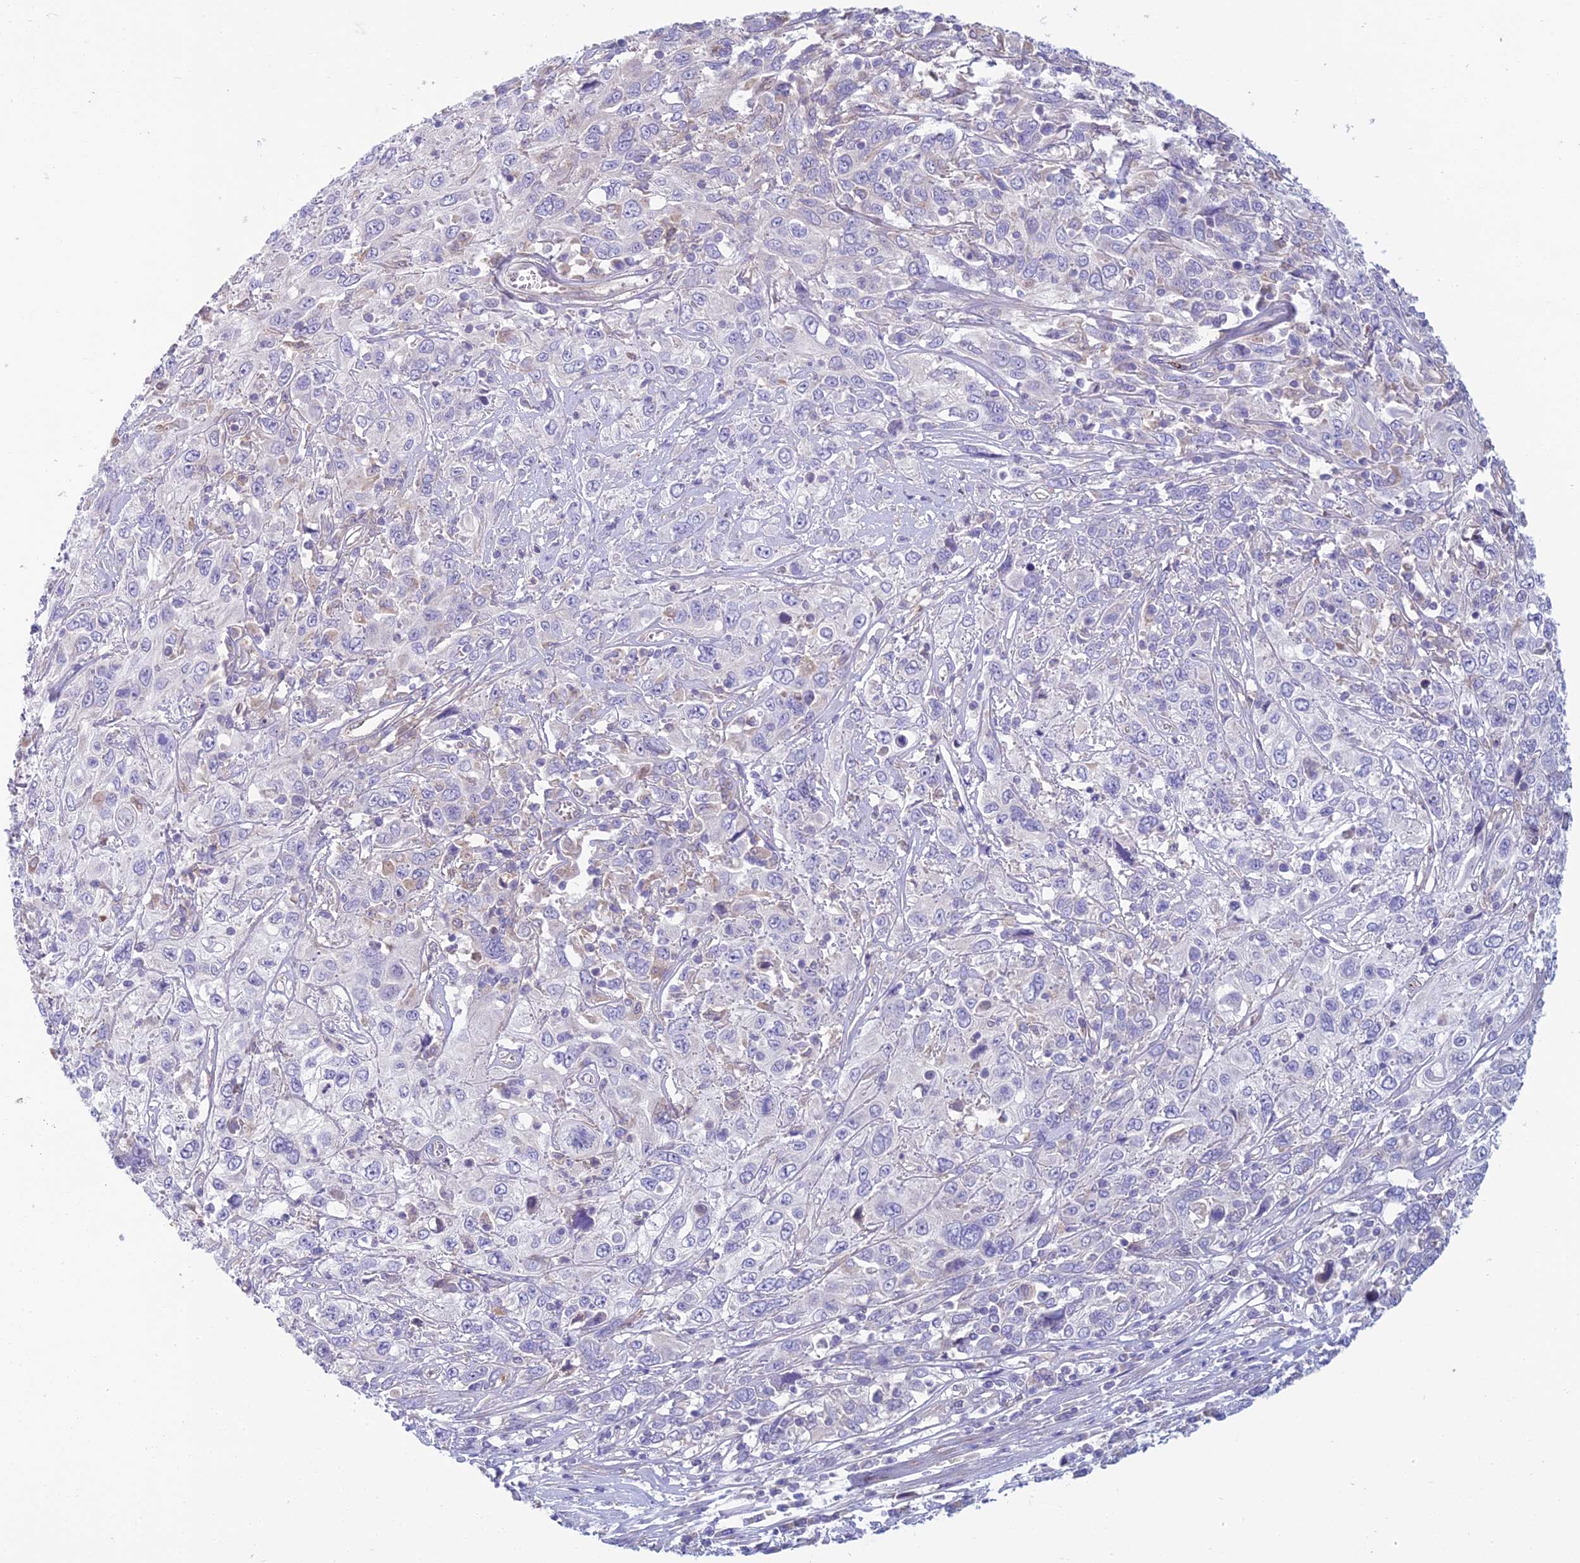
{"staining": {"intensity": "negative", "quantity": "none", "location": "none"}, "tissue": "cervical cancer", "cell_type": "Tumor cells", "image_type": "cancer", "snomed": [{"axis": "morphology", "description": "Squamous cell carcinoma, NOS"}, {"axis": "topography", "description": "Cervix"}], "caption": "Squamous cell carcinoma (cervical) was stained to show a protein in brown. There is no significant expression in tumor cells.", "gene": "DUS2", "patient": {"sex": "female", "age": 46}}